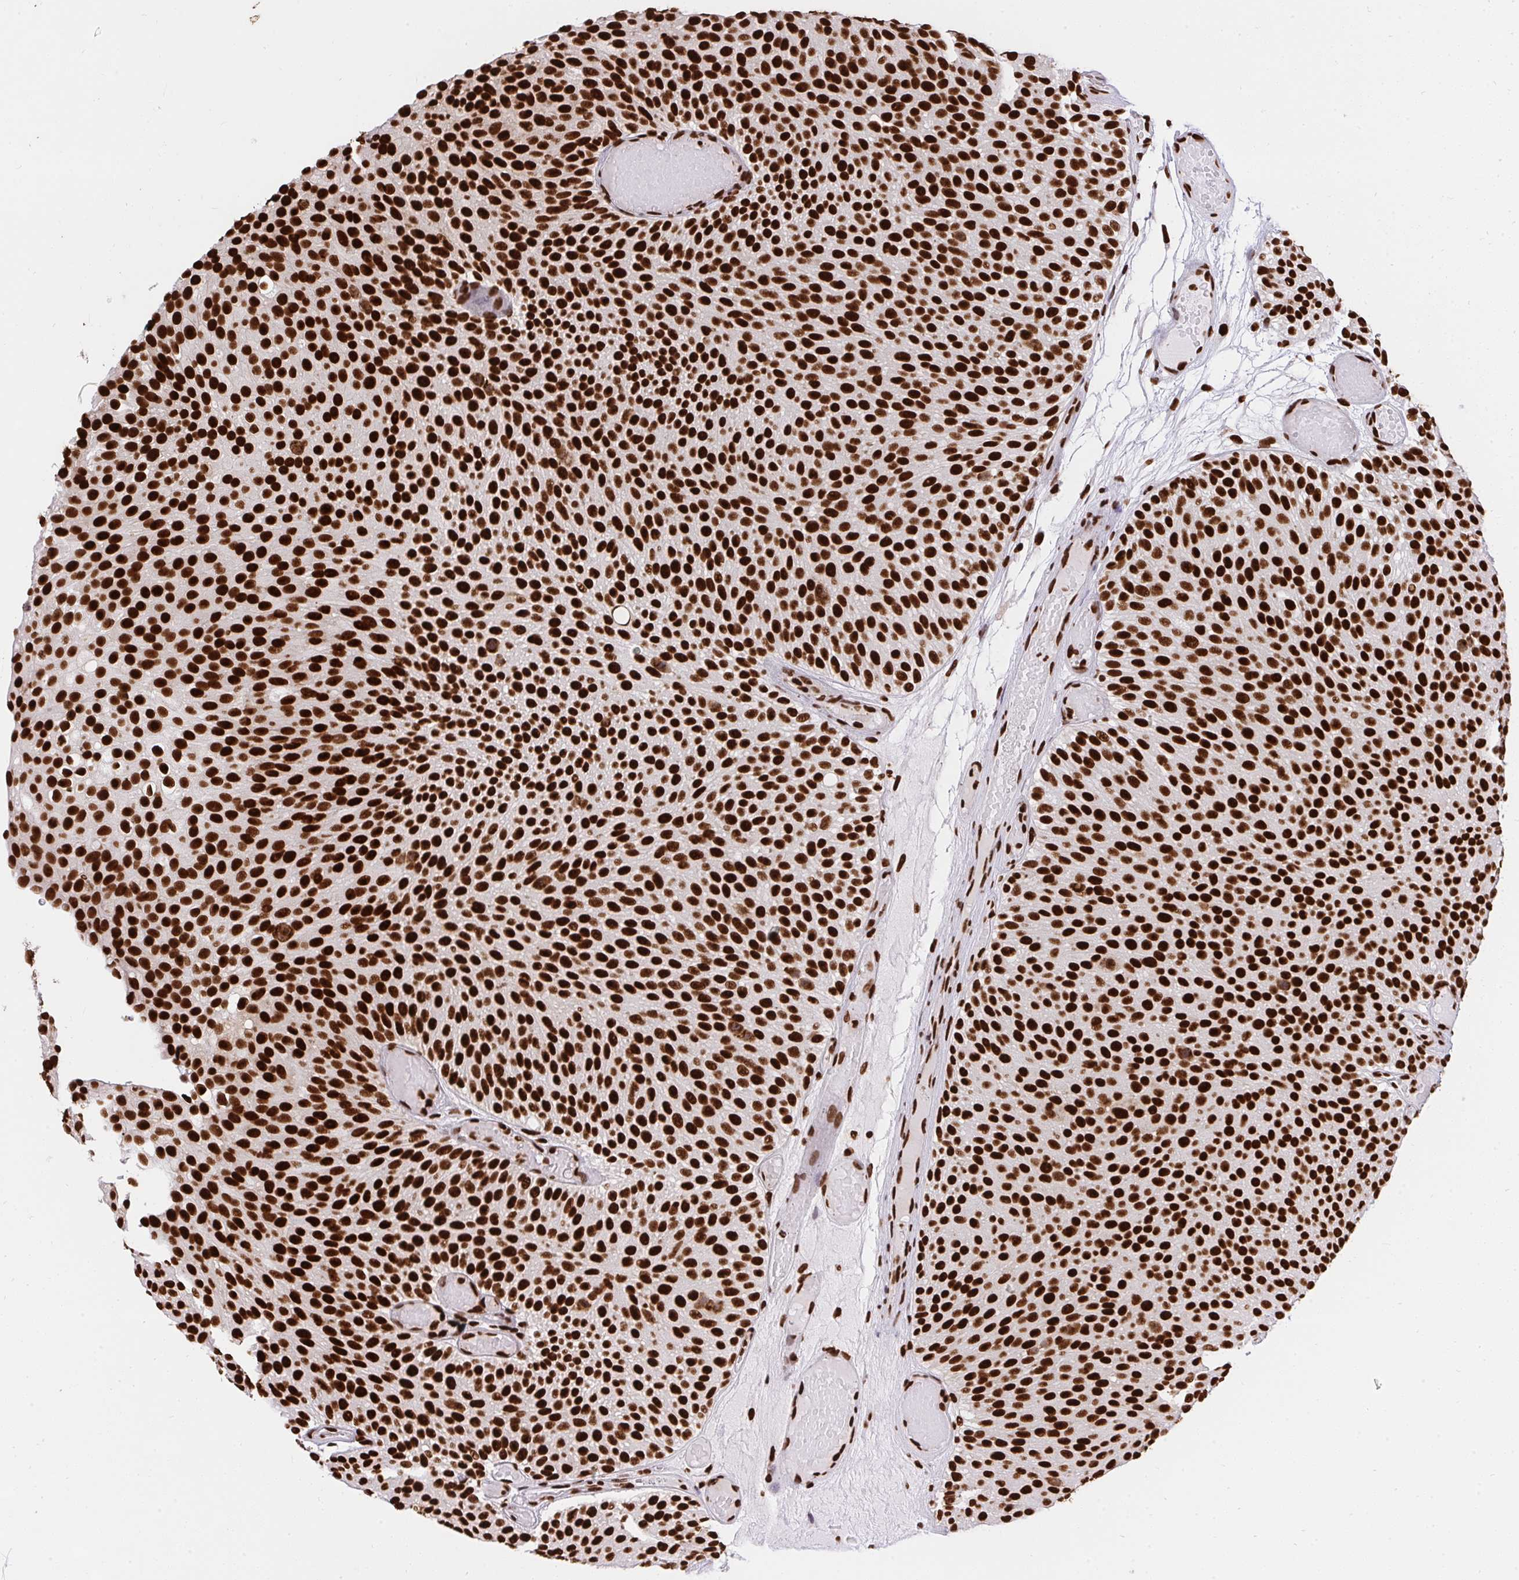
{"staining": {"intensity": "strong", "quantity": ">75%", "location": "nuclear"}, "tissue": "urothelial cancer", "cell_type": "Tumor cells", "image_type": "cancer", "snomed": [{"axis": "morphology", "description": "Urothelial carcinoma, Low grade"}, {"axis": "topography", "description": "Urinary bladder"}], "caption": "Immunohistochemical staining of urothelial cancer demonstrates high levels of strong nuclear protein staining in about >75% of tumor cells.", "gene": "HNRNPL", "patient": {"sex": "male", "age": 78}}